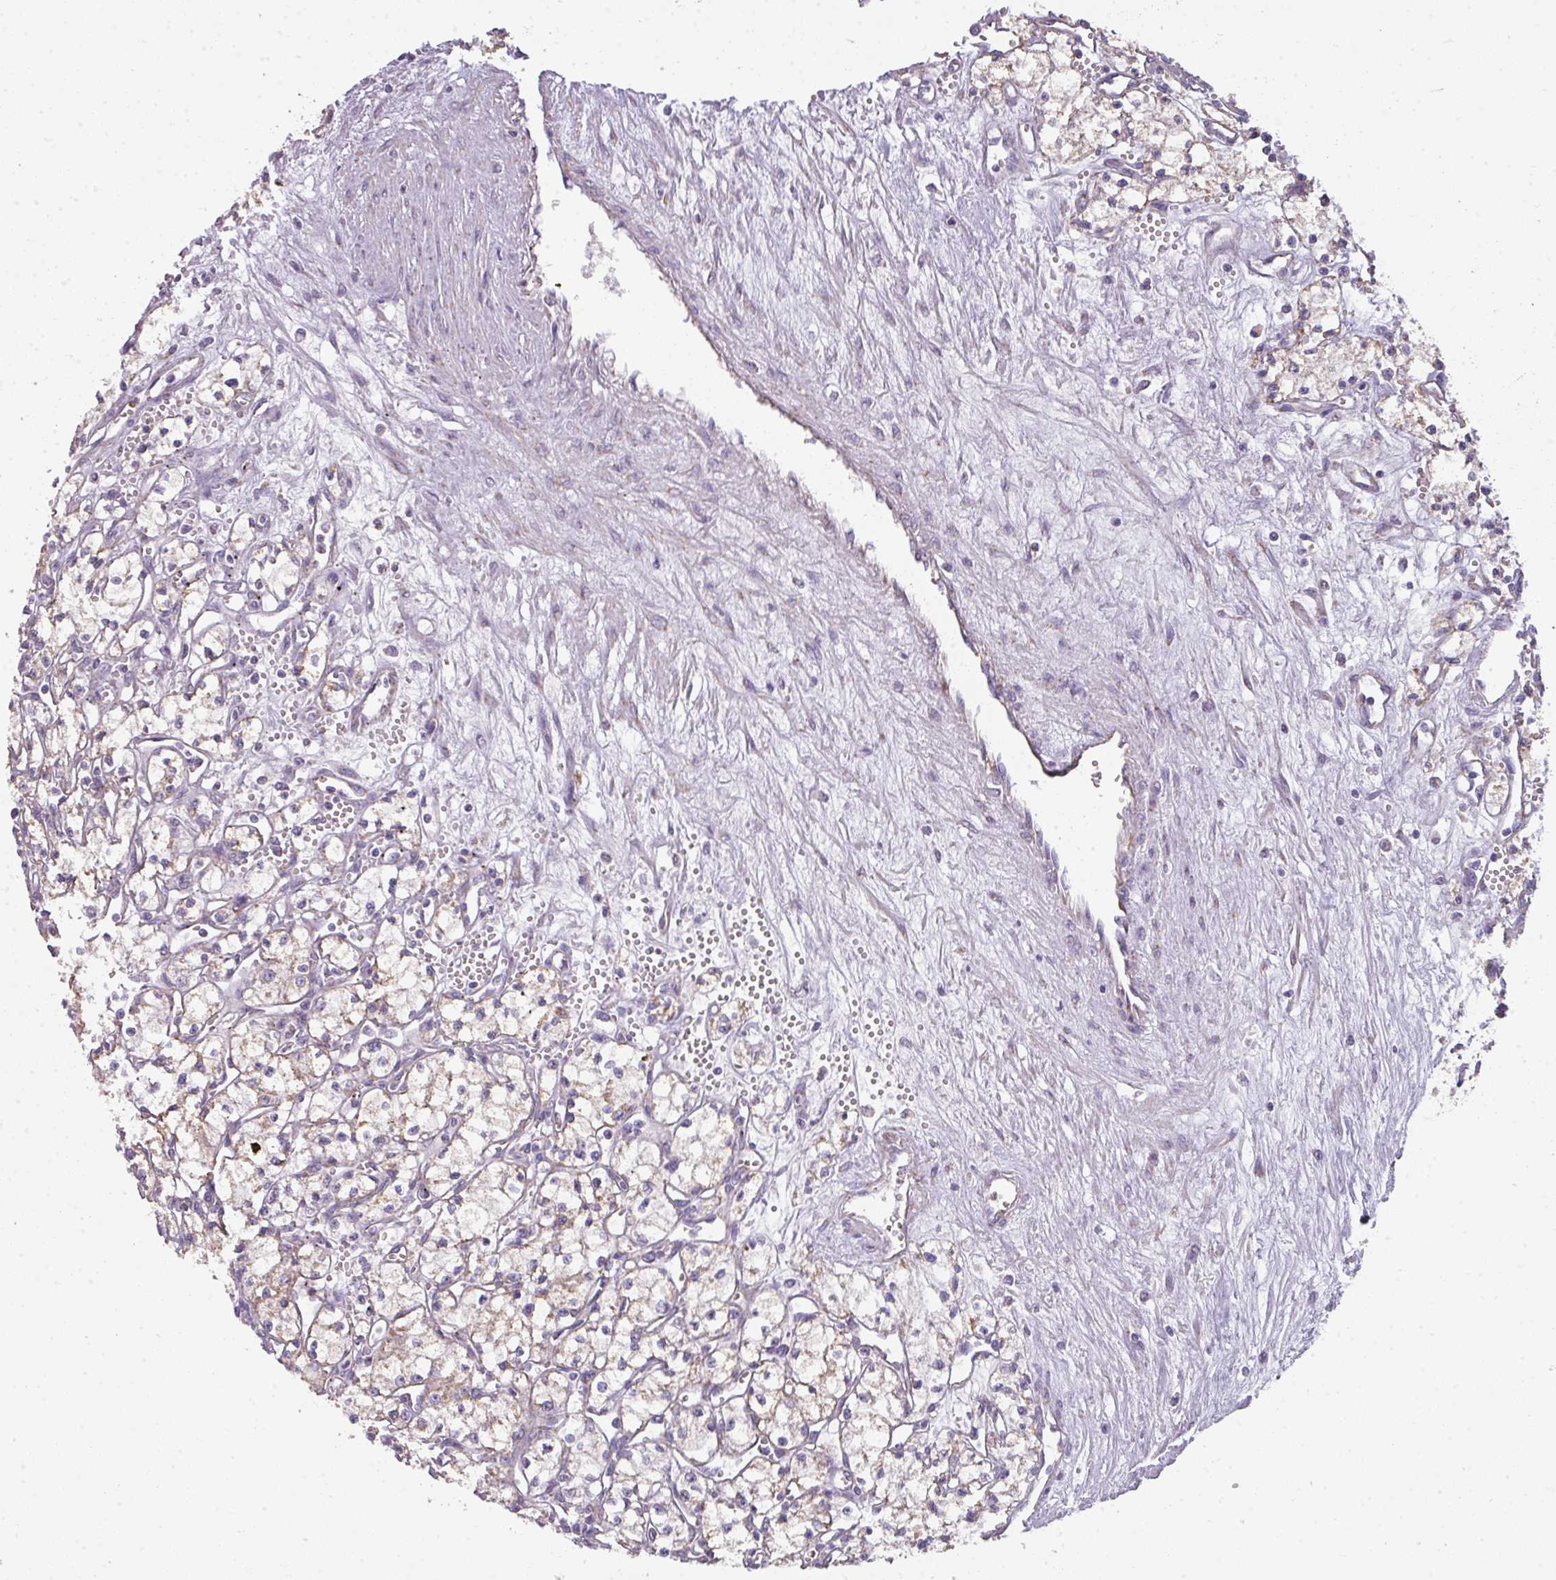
{"staining": {"intensity": "weak", "quantity": "<25%", "location": "cytoplasmic/membranous"}, "tissue": "renal cancer", "cell_type": "Tumor cells", "image_type": "cancer", "snomed": [{"axis": "morphology", "description": "Adenocarcinoma, NOS"}, {"axis": "topography", "description": "Kidney"}], "caption": "Immunohistochemical staining of human adenocarcinoma (renal) demonstrates no significant positivity in tumor cells.", "gene": "PALS2", "patient": {"sex": "male", "age": 59}}